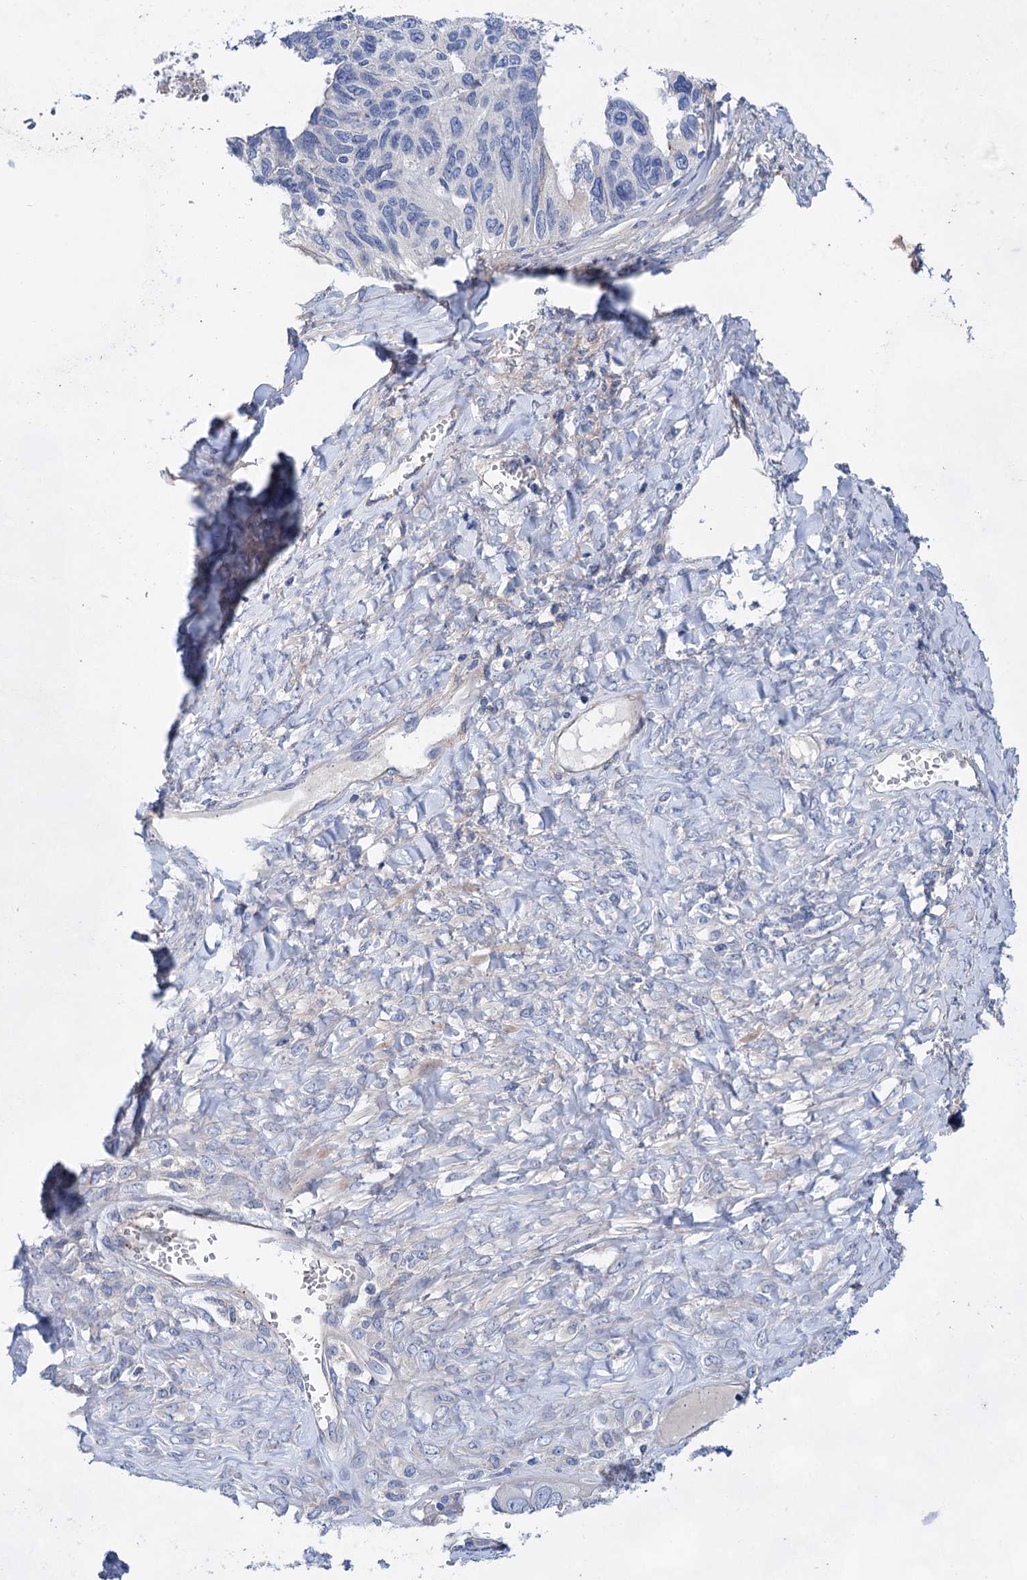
{"staining": {"intensity": "negative", "quantity": "none", "location": "none"}, "tissue": "ovarian cancer", "cell_type": "Tumor cells", "image_type": "cancer", "snomed": [{"axis": "morphology", "description": "Cystadenocarcinoma, serous, NOS"}, {"axis": "topography", "description": "Ovary"}], "caption": "Photomicrograph shows no significant protein positivity in tumor cells of ovarian cancer.", "gene": "GPR155", "patient": {"sex": "female", "age": 79}}